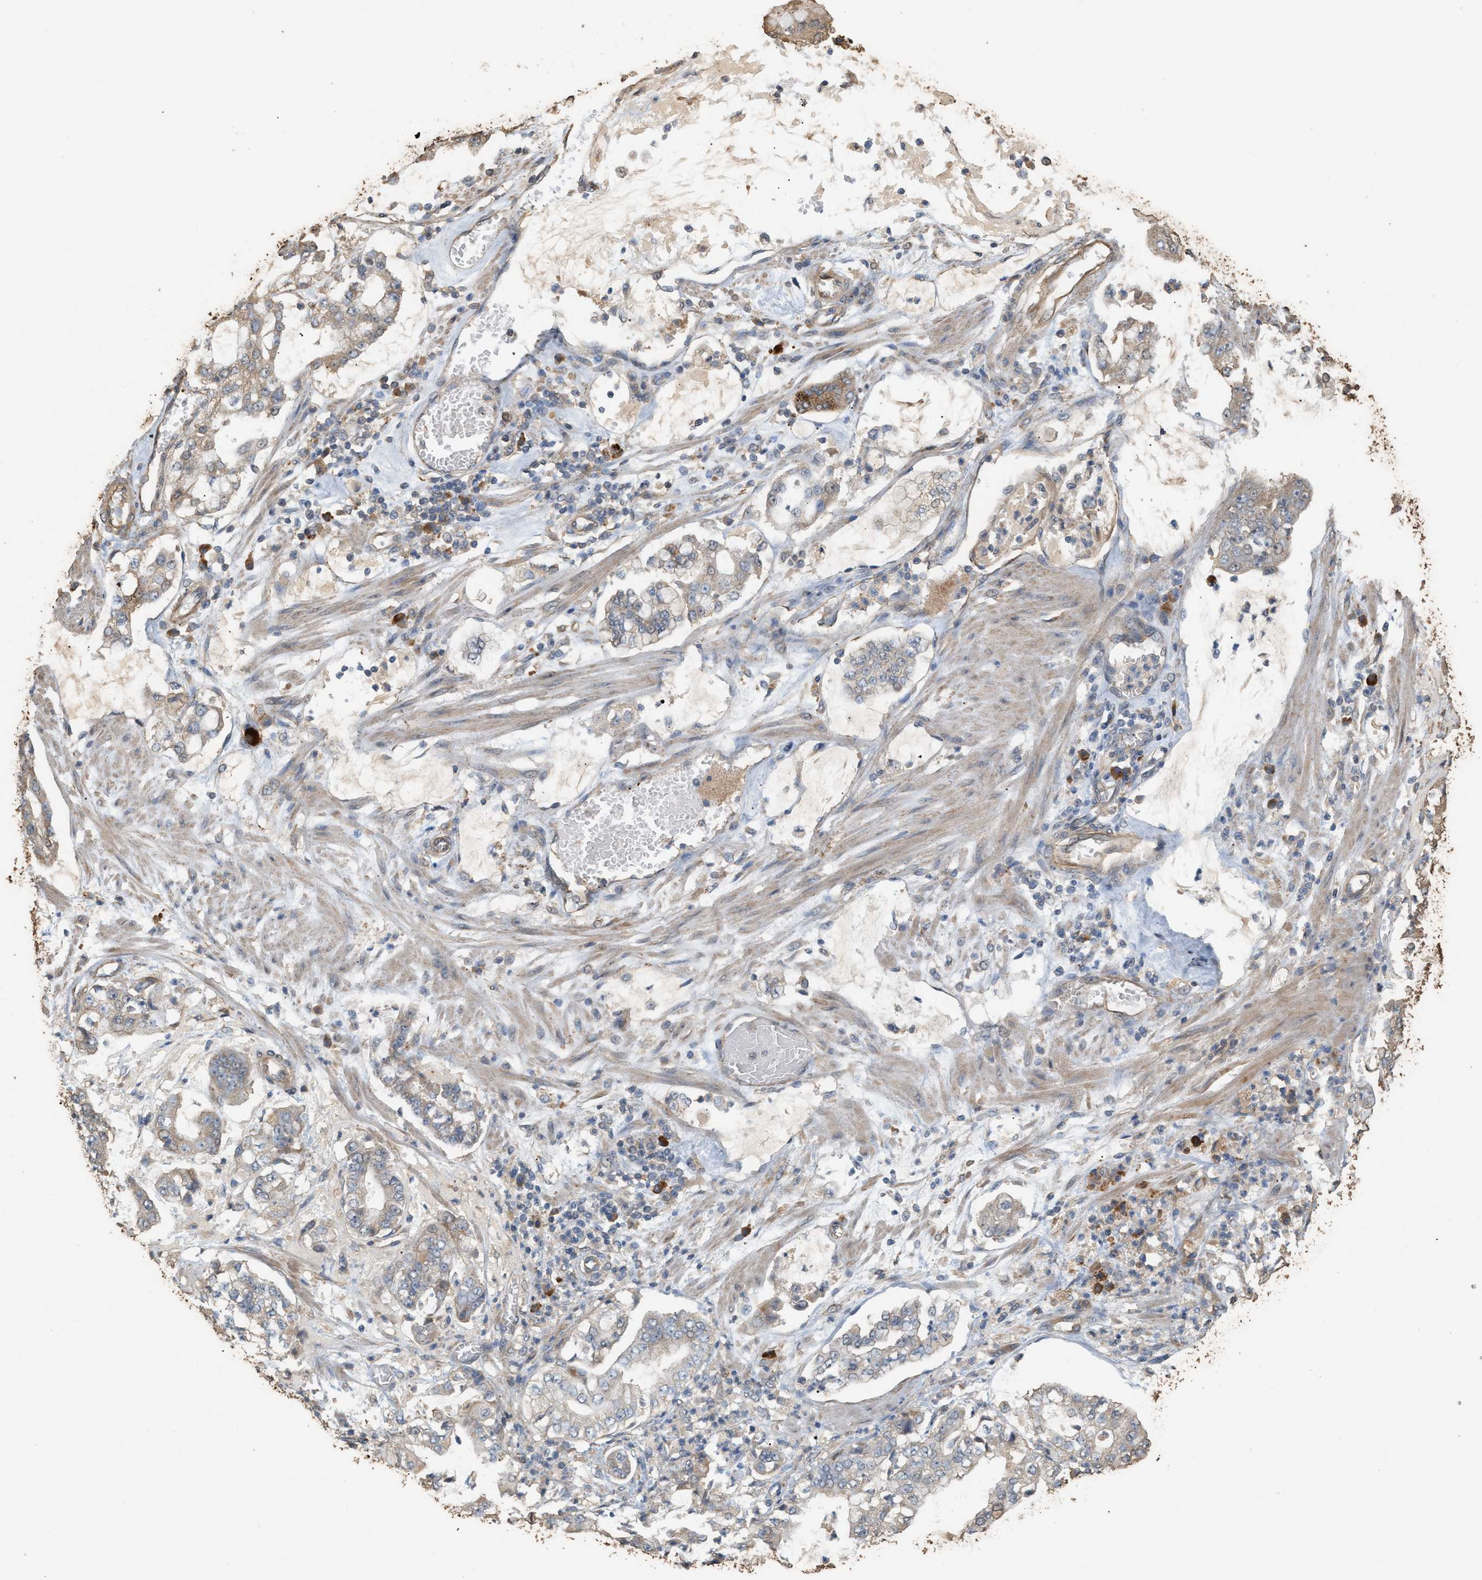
{"staining": {"intensity": "weak", "quantity": "25%-75%", "location": "cytoplasmic/membranous"}, "tissue": "stomach cancer", "cell_type": "Tumor cells", "image_type": "cancer", "snomed": [{"axis": "morphology", "description": "Adenocarcinoma, NOS"}, {"axis": "topography", "description": "Stomach"}], "caption": "The immunohistochemical stain labels weak cytoplasmic/membranous staining in tumor cells of stomach adenocarcinoma tissue.", "gene": "DCAF7", "patient": {"sex": "male", "age": 76}}